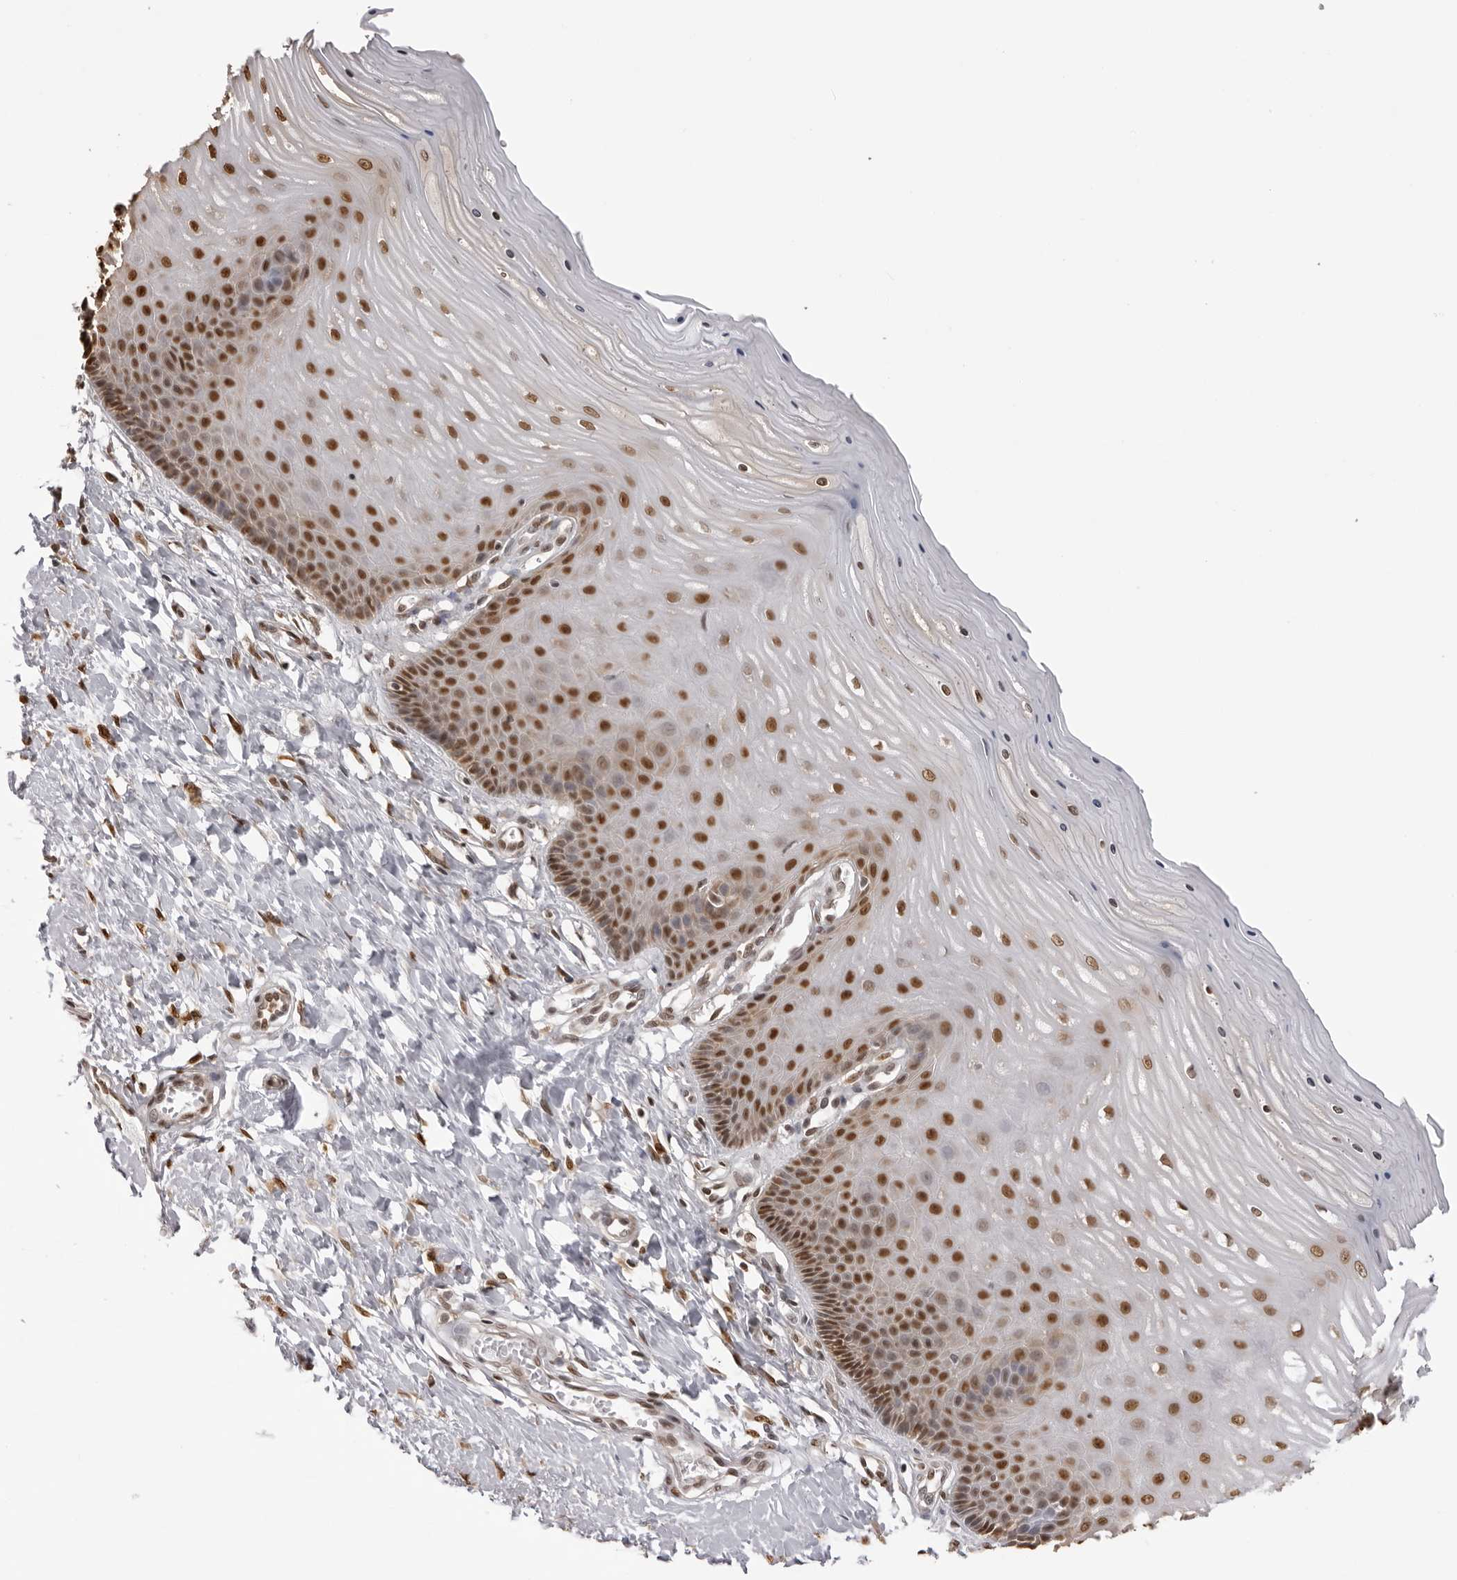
{"staining": {"intensity": "moderate", "quantity": ">75%", "location": "nuclear"}, "tissue": "cervix", "cell_type": "Glandular cells", "image_type": "normal", "snomed": [{"axis": "morphology", "description": "Normal tissue, NOS"}, {"axis": "topography", "description": "Cervix"}], "caption": "A photomicrograph showing moderate nuclear expression in about >75% of glandular cells in unremarkable cervix, as visualized by brown immunohistochemical staining.", "gene": "HSPA4", "patient": {"sex": "female", "age": 55}}